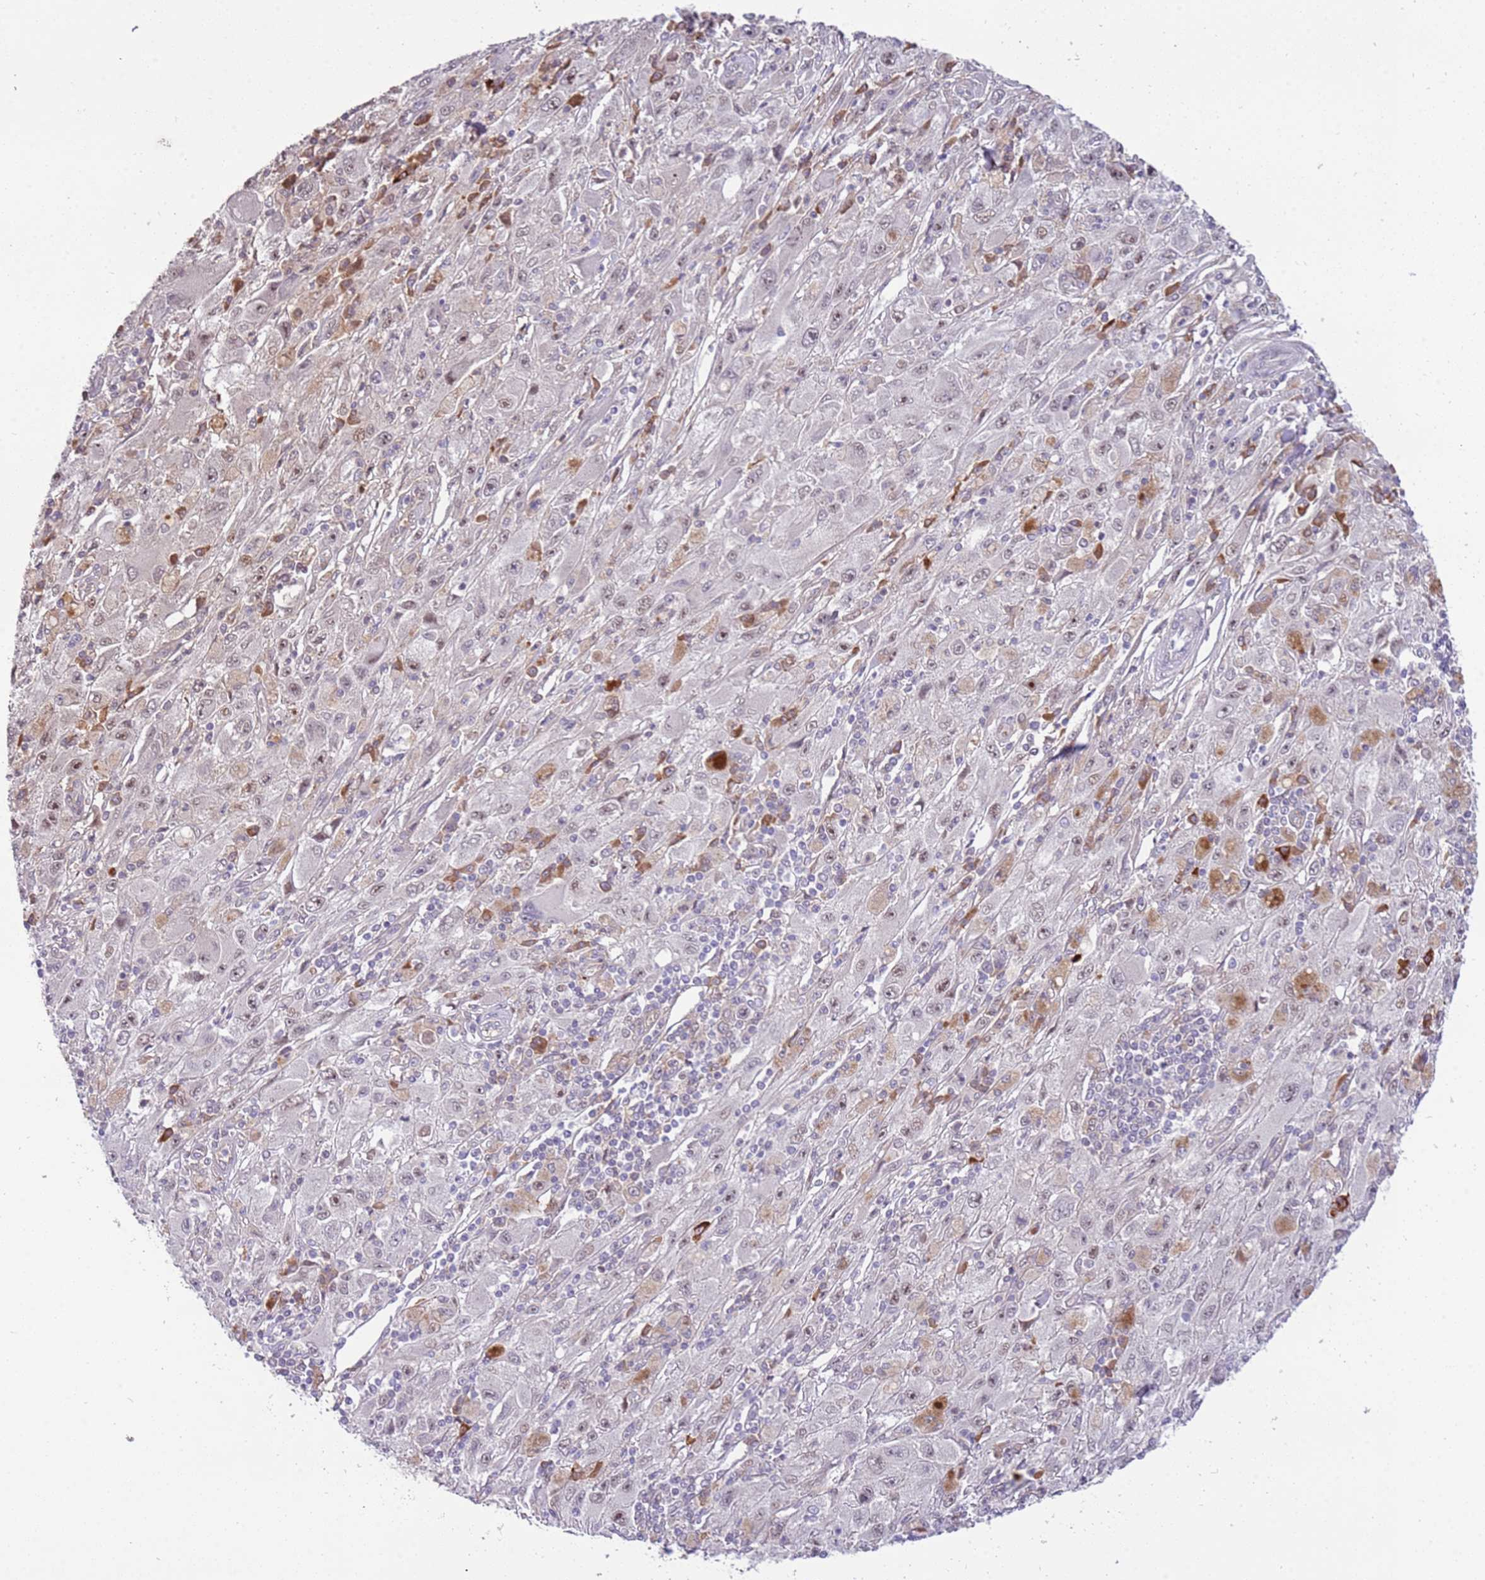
{"staining": {"intensity": "moderate", "quantity": "<25%", "location": "cytoplasmic/membranous"}, "tissue": "melanoma", "cell_type": "Tumor cells", "image_type": "cancer", "snomed": [{"axis": "morphology", "description": "Malignant melanoma, Metastatic site"}, {"axis": "topography", "description": "Skin"}], "caption": "This is an image of IHC staining of malignant melanoma (metastatic site), which shows moderate positivity in the cytoplasmic/membranous of tumor cells.", "gene": "MAGEF1", "patient": {"sex": "male", "age": 53}}